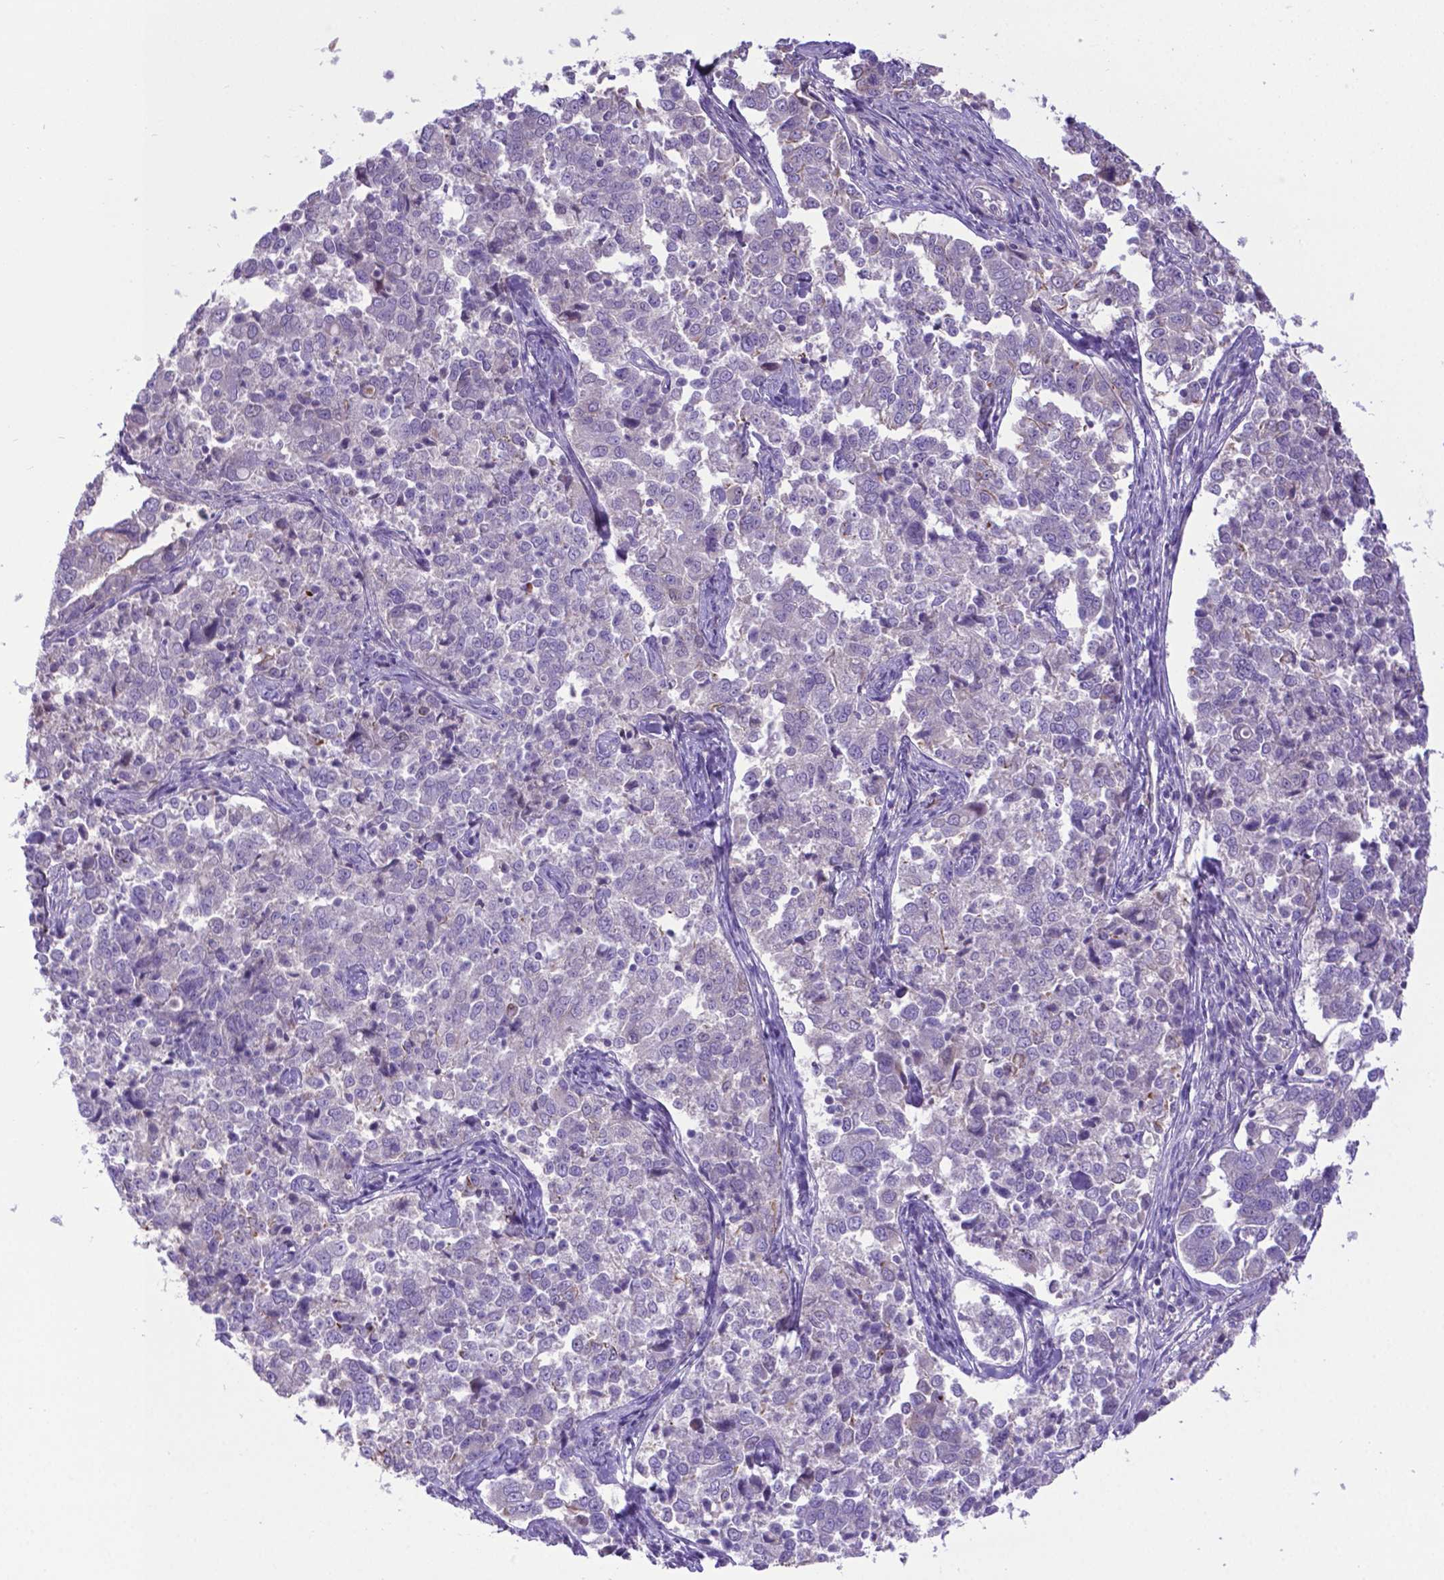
{"staining": {"intensity": "negative", "quantity": "none", "location": "none"}, "tissue": "endometrial cancer", "cell_type": "Tumor cells", "image_type": "cancer", "snomed": [{"axis": "morphology", "description": "Adenocarcinoma, NOS"}, {"axis": "topography", "description": "Endometrium"}], "caption": "The histopathology image exhibits no staining of tumor cells in adenocarcinoma (endometrial).", "gene": "ADRA2B", "patient": {"sex": "female", "age": 43}}